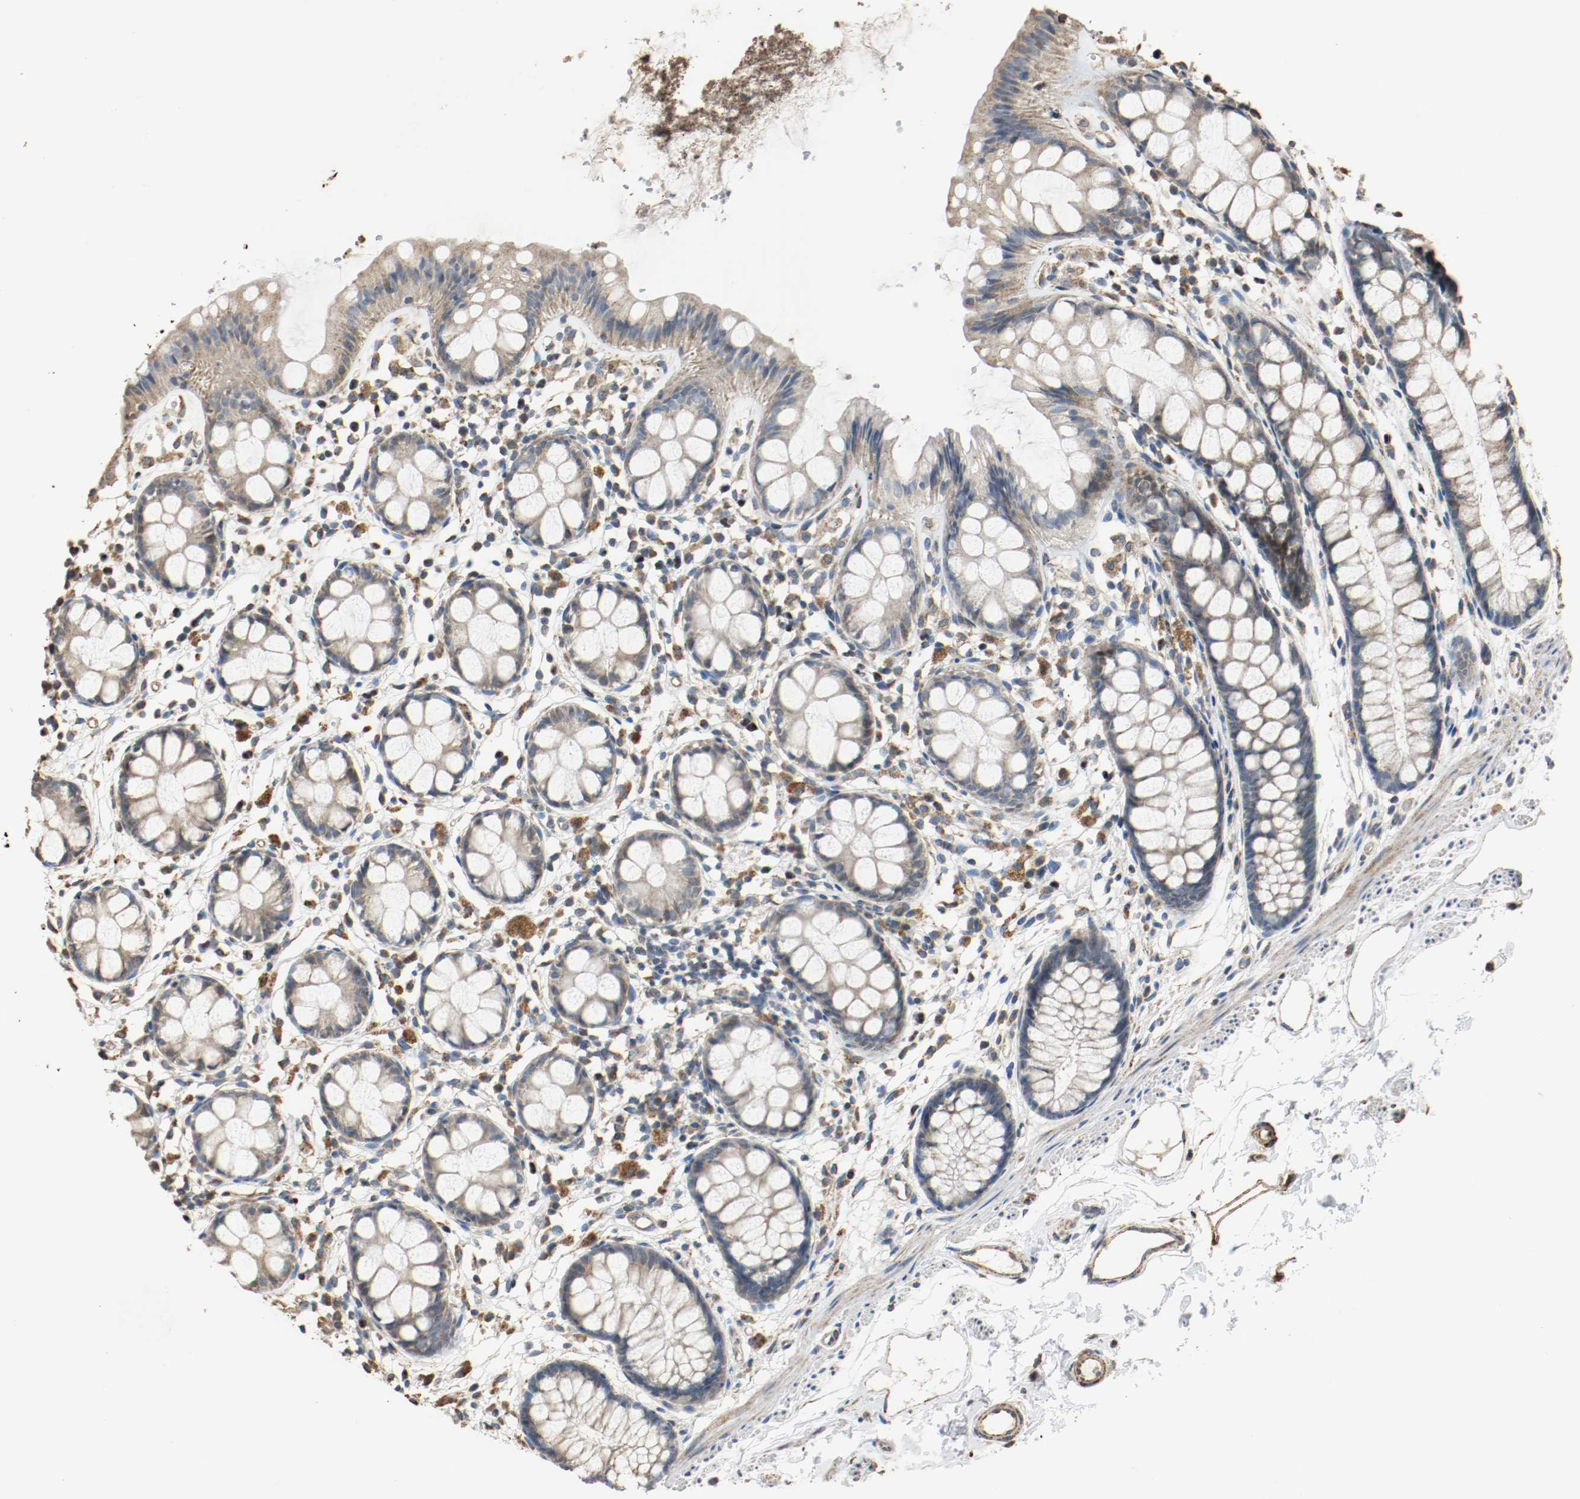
{"staining": {"intensity": "moderate", "quantity": ">75%", "location": "cytoplasmic/membranous"}, "tissue": "rectum", "cell_type": "Glandular cells", "image_type": "normal", "snomed": [{"axis": "morphology", "description": "Normal tissue, NOS"}, {"axis": "topography", "description": "Rectum"}], "caption": "Unremarkable rectum displays moderate cytoplasmic/membranous expression in about >75% of glandular cells, visualized by immunohistochemistry. (DAB (3,3'-diaminobenzidine) IHC, brown staining for protein, blue staining for nuclei).", "gene": "ALDH4A1", "patient": {"sex": "female", "age": 66}}